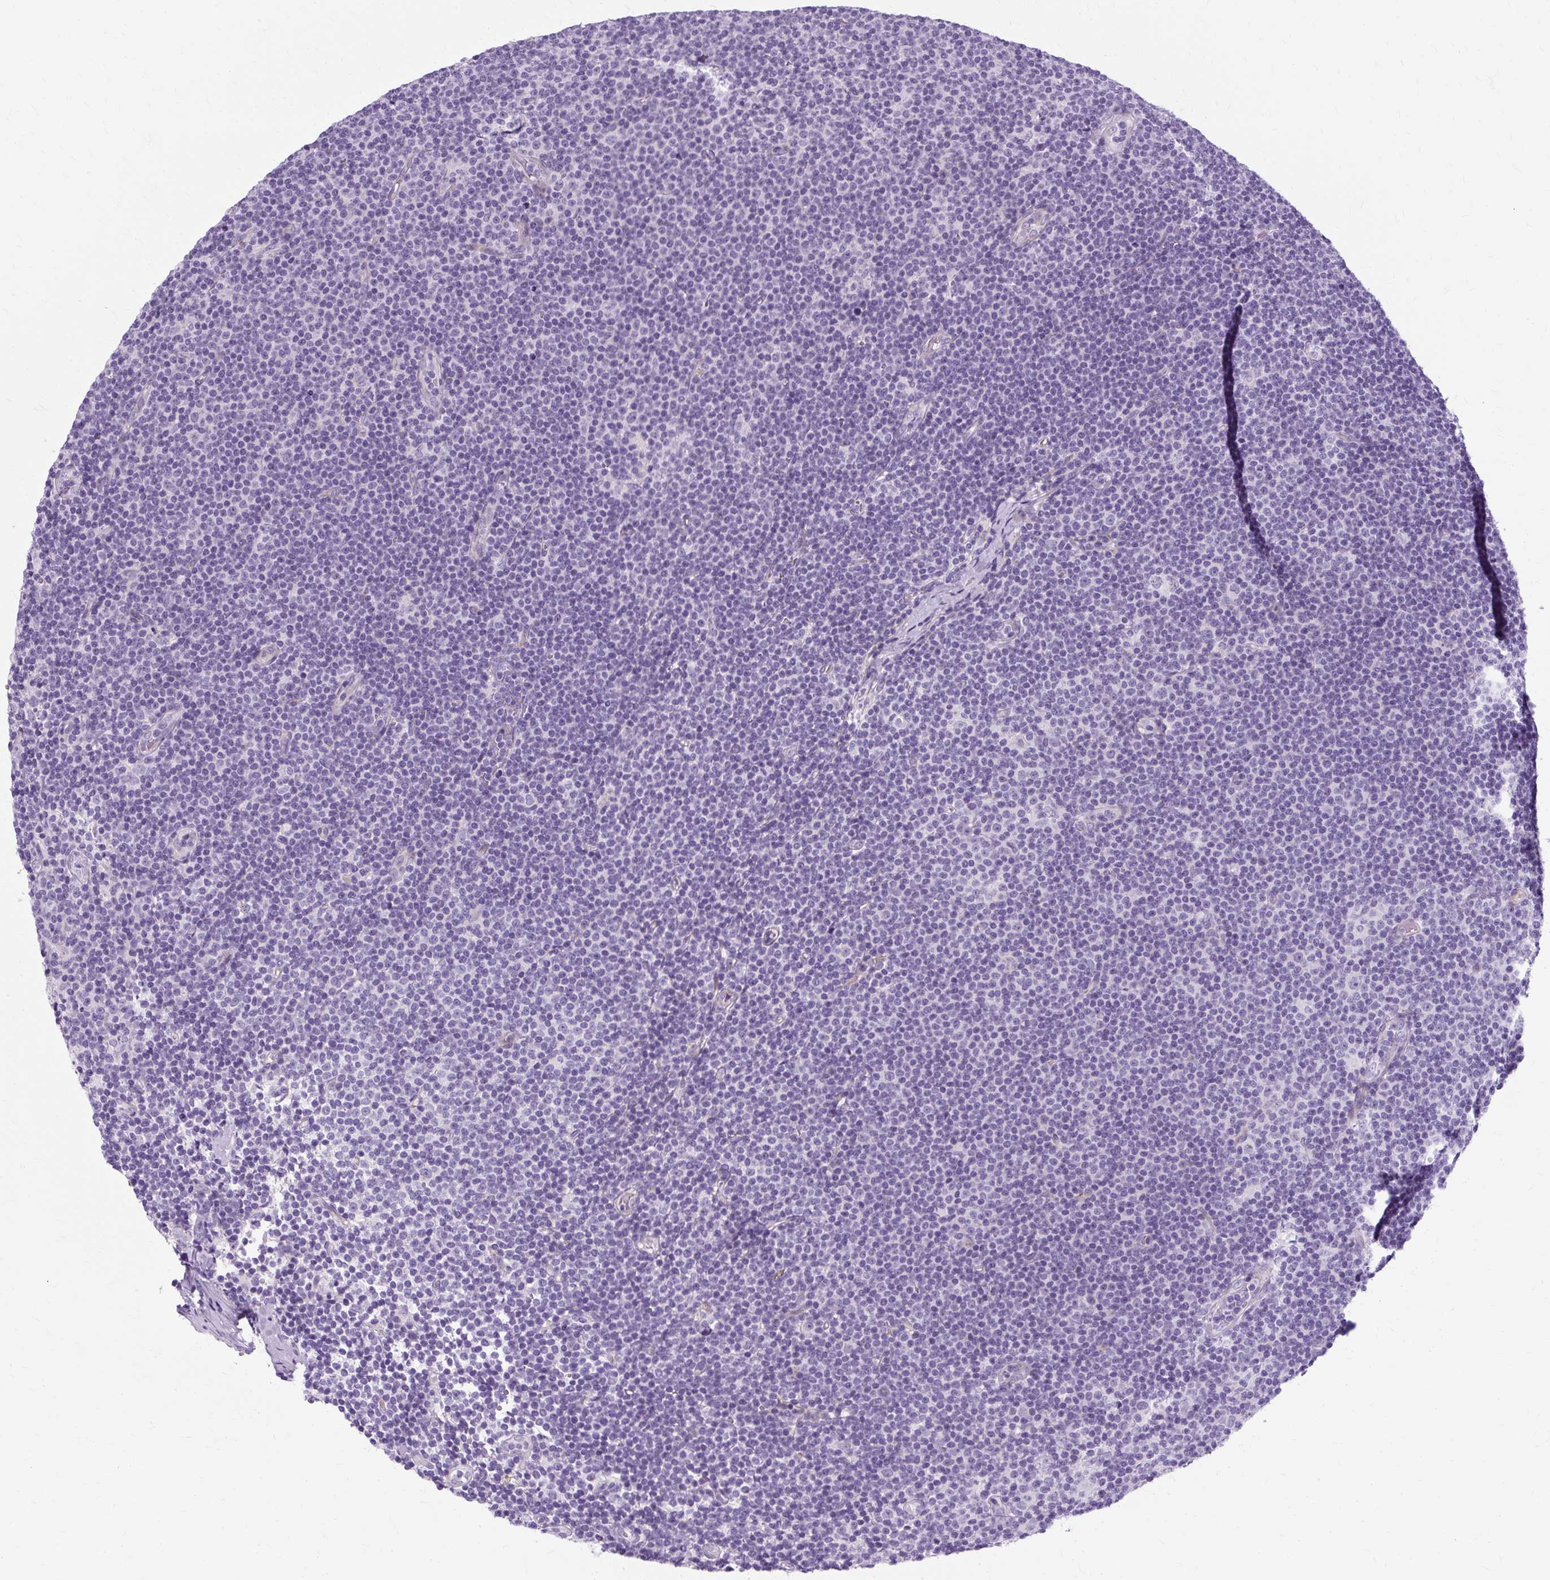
{"staining": {"intensity": "negative", "quantity": "none", "location": "none"}, "tissue": "lymphoma", "cell_type": "Tumor cells", "image_type": "cancer", "snomed": [{"axis": "morphology", "description": "Malignant lymphoma, non-Hodgkin's type, Low grade"}, {"axis": "topography", "description": "Lymph node"}], "caption": "Micrograph shows no significant protein expression in tumor cells of malignant lymphoma, non-Hodgkin's type (low-grade).", "gene": "TMEM89", "patient": {"sex": "male", "age": 48}}